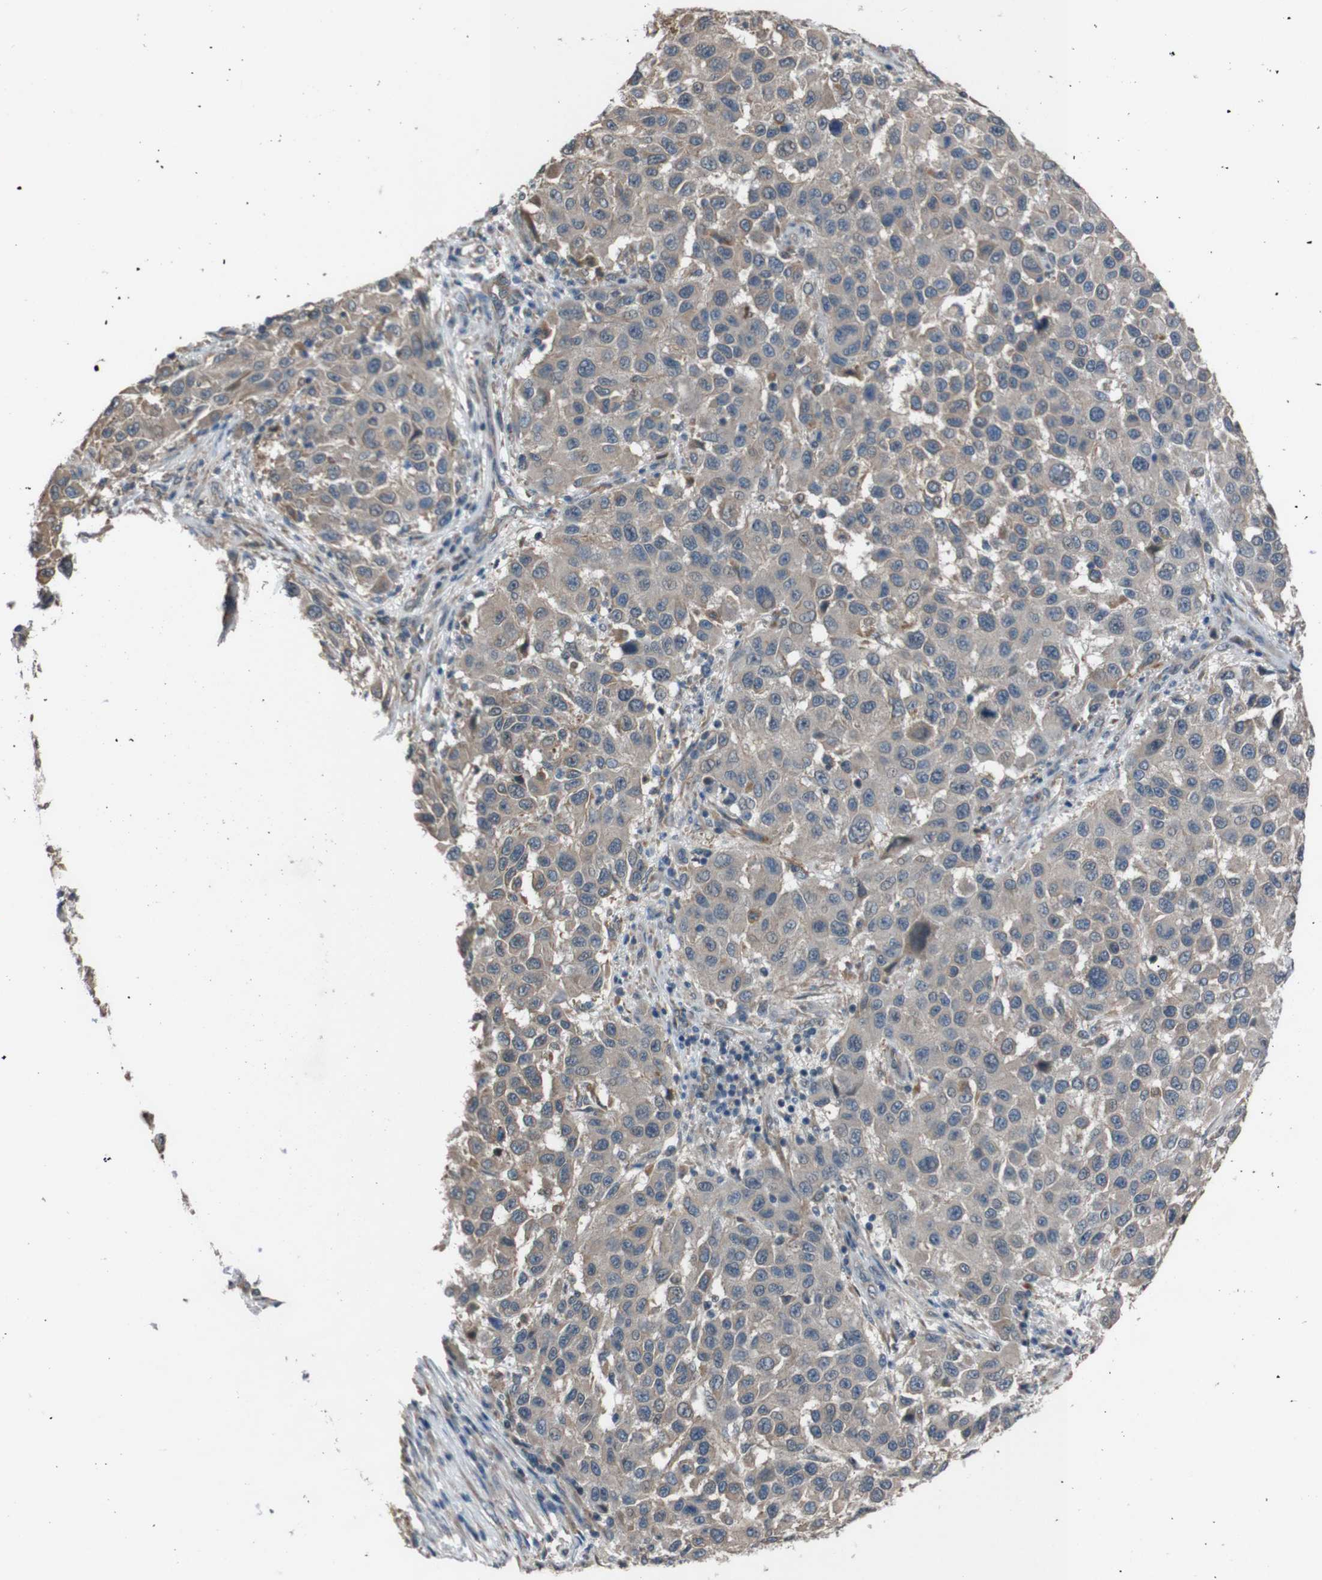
{"staining": {"intensity": "weak", "quantity": "<25%", "location": "cytoplasmic/membranous"}, "tissue": "melanoma", "cell_type": "Tumor cells", "image_type": "cancer", "snomed": [{"axis": "morphology", "description": "Malignant melanoma, Metastatic site"}, {"axis": "topography", "description": "Lymph node"}], "caption": "DAB immunohistochemical staining of human malignant melanoma (metastatic site) displays no significant staining in tumor cells.", "gene": "NAALADL2", "patient": {"sex": "male", "age": 61}}